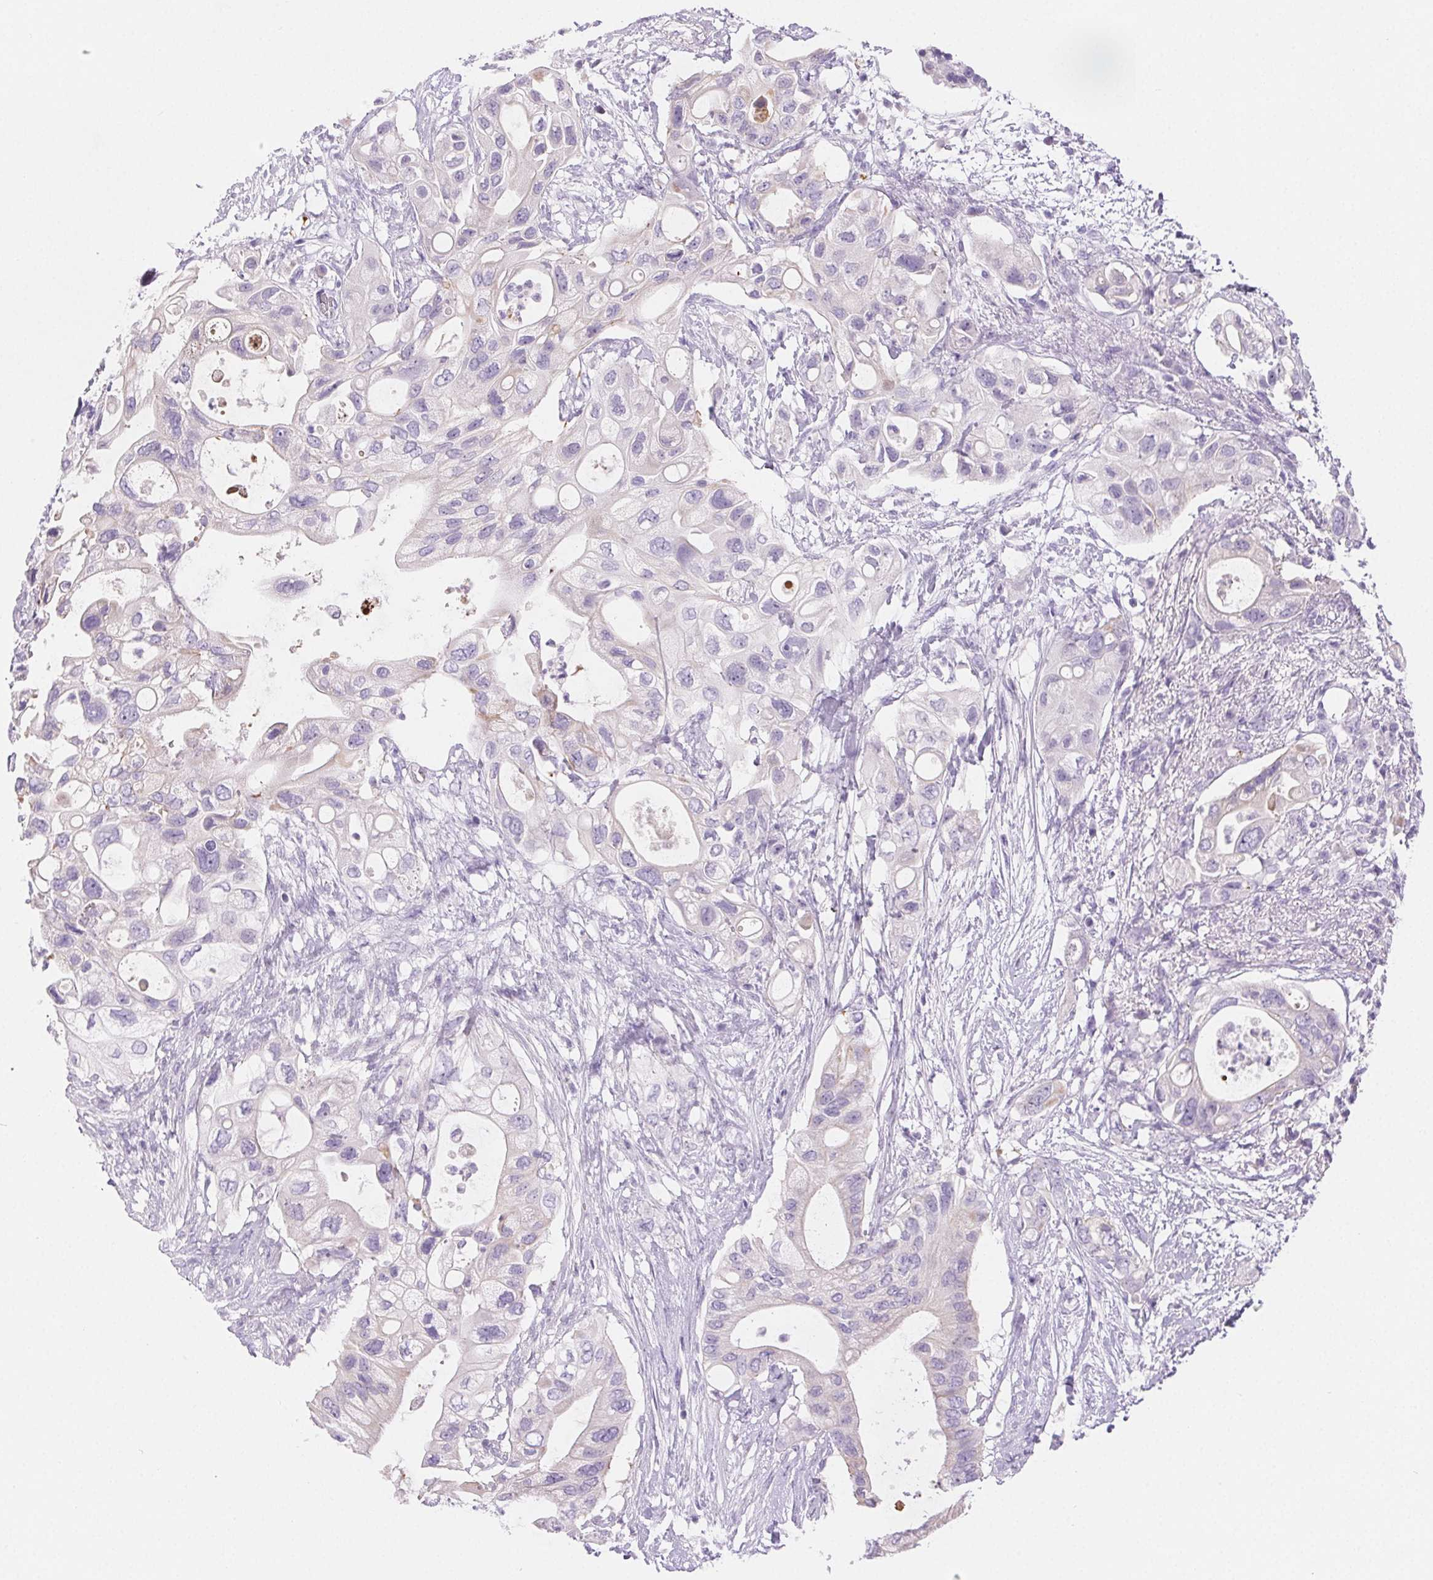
{"staining": {"intensity": "negative", "quantity": "none", "location": "none"}, "tissue": "pancreatic cancer", "cell_type": "Tumor cells", "image_type": "cancer", "snomed": [{"axis": "morphology", "description": "Adenocarcinoma, NOS"}, {"axis": "topography", "description": "Pancreas"}], "caption": "IHC histopathology image of neoplastic tissue: human pancreatic cancer (adenocarcinoma) stained with DAB (3,3'-diaminobenzidine) displays no significant protein staining in tumor cells.", "gene": "CLDN16", "patient": {"sex": "female", "age": 72}}